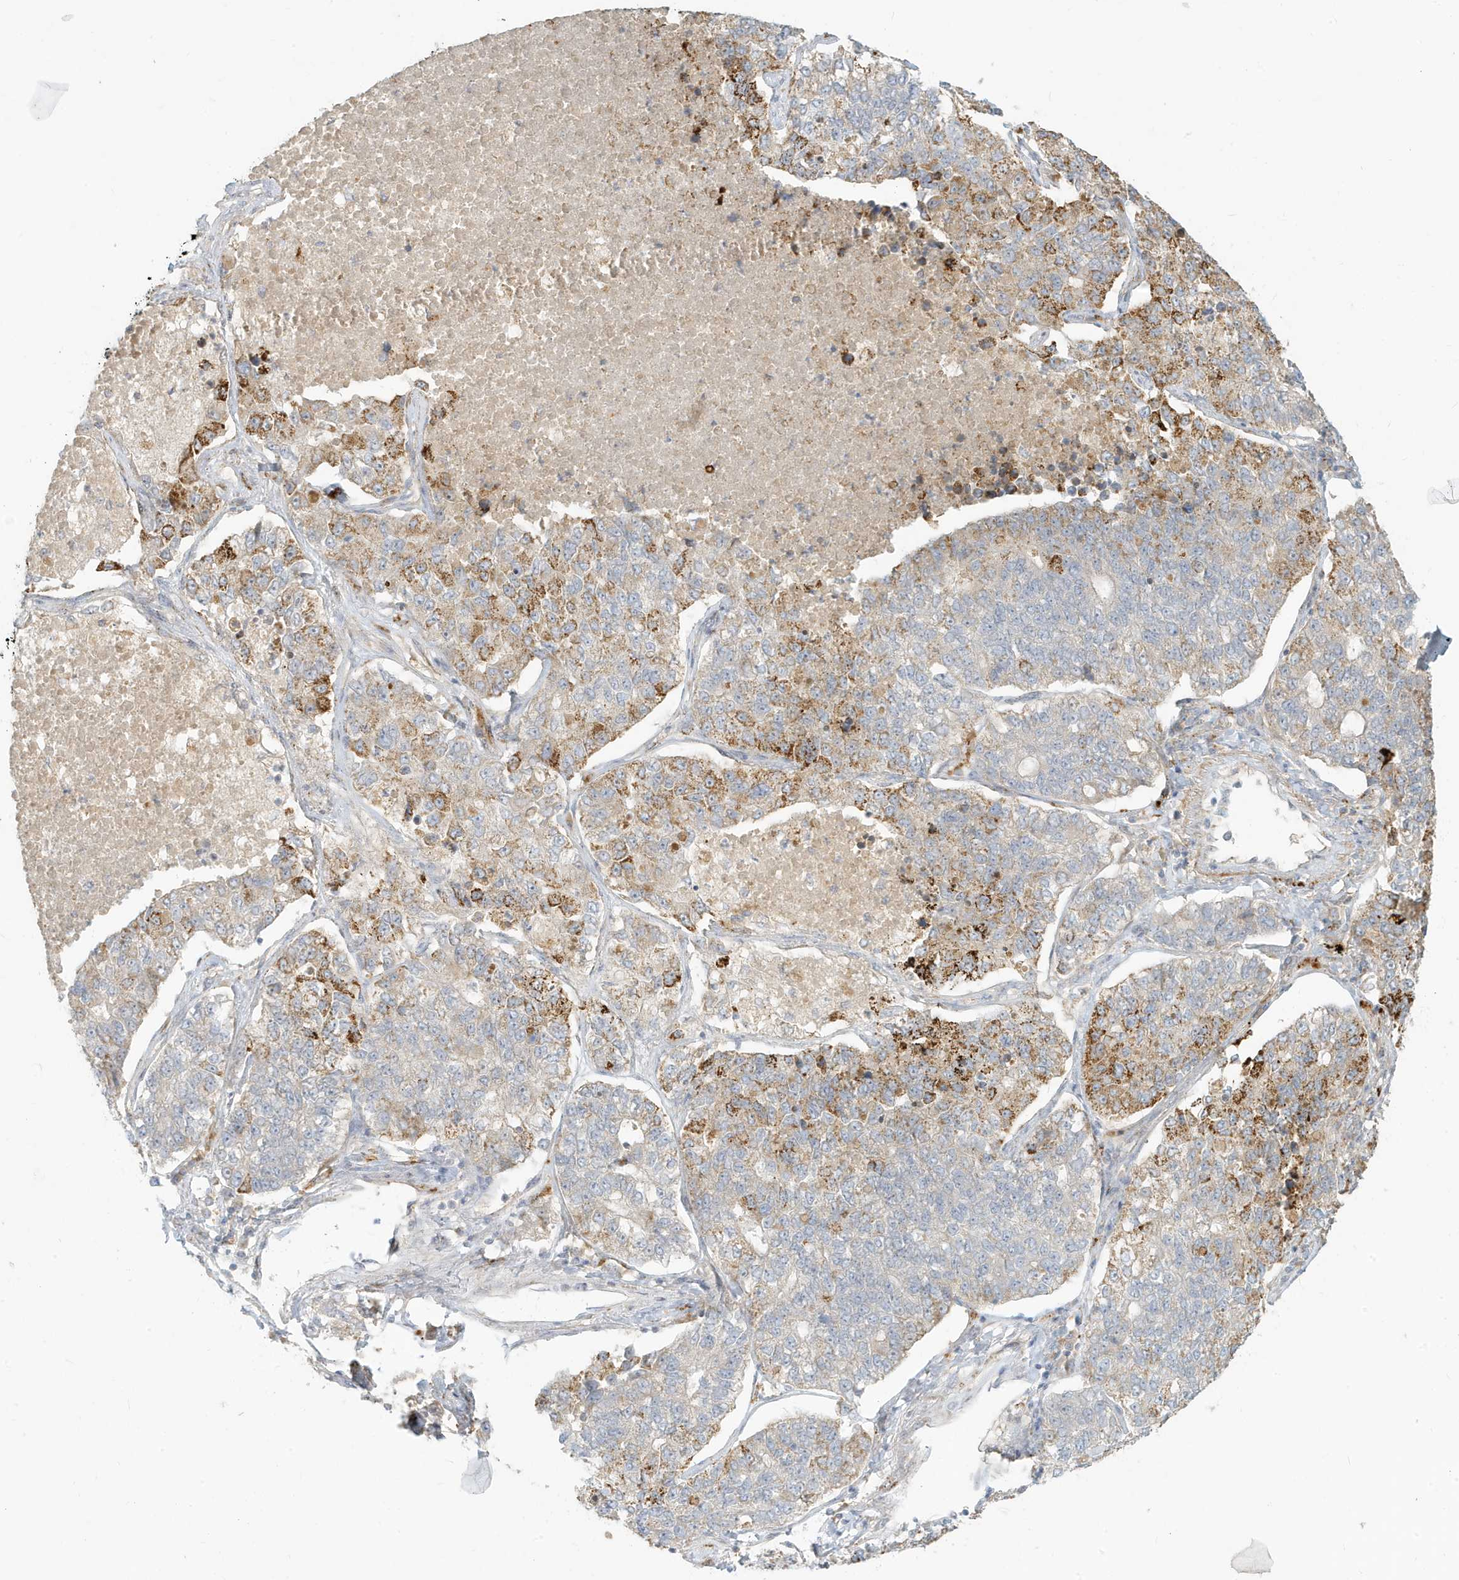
{"staining": {"intensity": "moderate", "quantity": "<25%", "location": "cytoplasmic/membranous"}, "tissue": "lung cancer", "cell_type": "Tumor cells", "image_type": "cancer", "snomed": [{"axis": "morphology", "description": "Adenocarcinoma, NOS"}, {"axis": "topography", "description": "Lung"}], "caption": "A low amount of moderate cytoplasmic/membranous positivity is identified in about <25% of tumor cells in adenocarcinoma (lung) tissue. The protein of interest is shown in brown color, while the nuclei are stained blue.", "gene": "MCOLN1", "patient": {"sex": "male", "age": 49}}